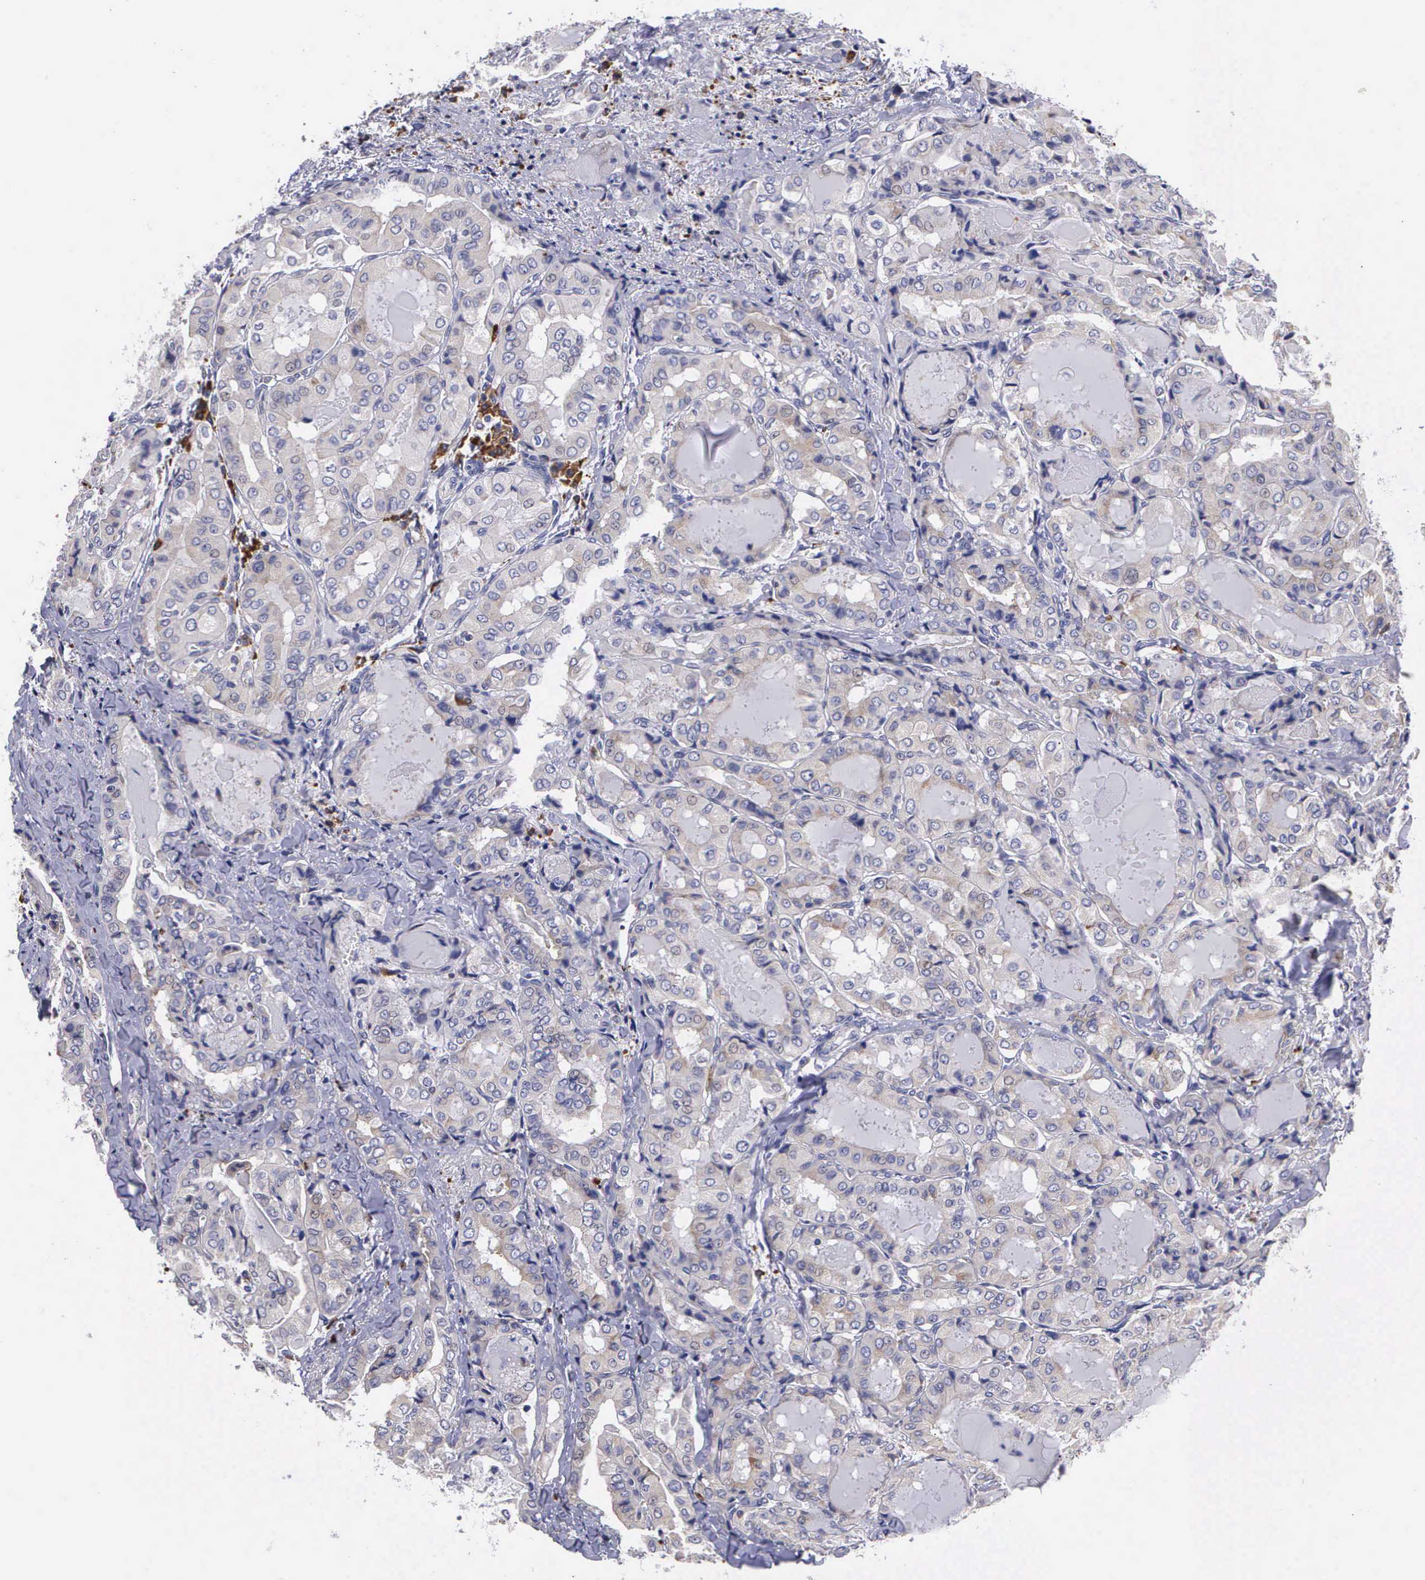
{"staining": {"intensity": "weak", "quantity": "<25%", "location": "cytoplasmic/membranous"}, "tissue": "thyroid cancer", "cell_type": "Tumor cells", "image_type": "cancer", "snomed": [{"axis": "morphology", "description": "Papillary adenocarcinoma, NOS"}, {"axis": "topography", "description": "Thyroid gland"}], "caption": "Immunohistochemistry (IHC) photomicrograph of neoplastic tissue: thyroid cancer (papillary adenocarcinoma) stained with DAB (3,3'-diaminobenzidine) reveals no significant protein expression in tumor cells.", "gene": "CRELD2", "patient": {"sex": "female", "age": 71}}